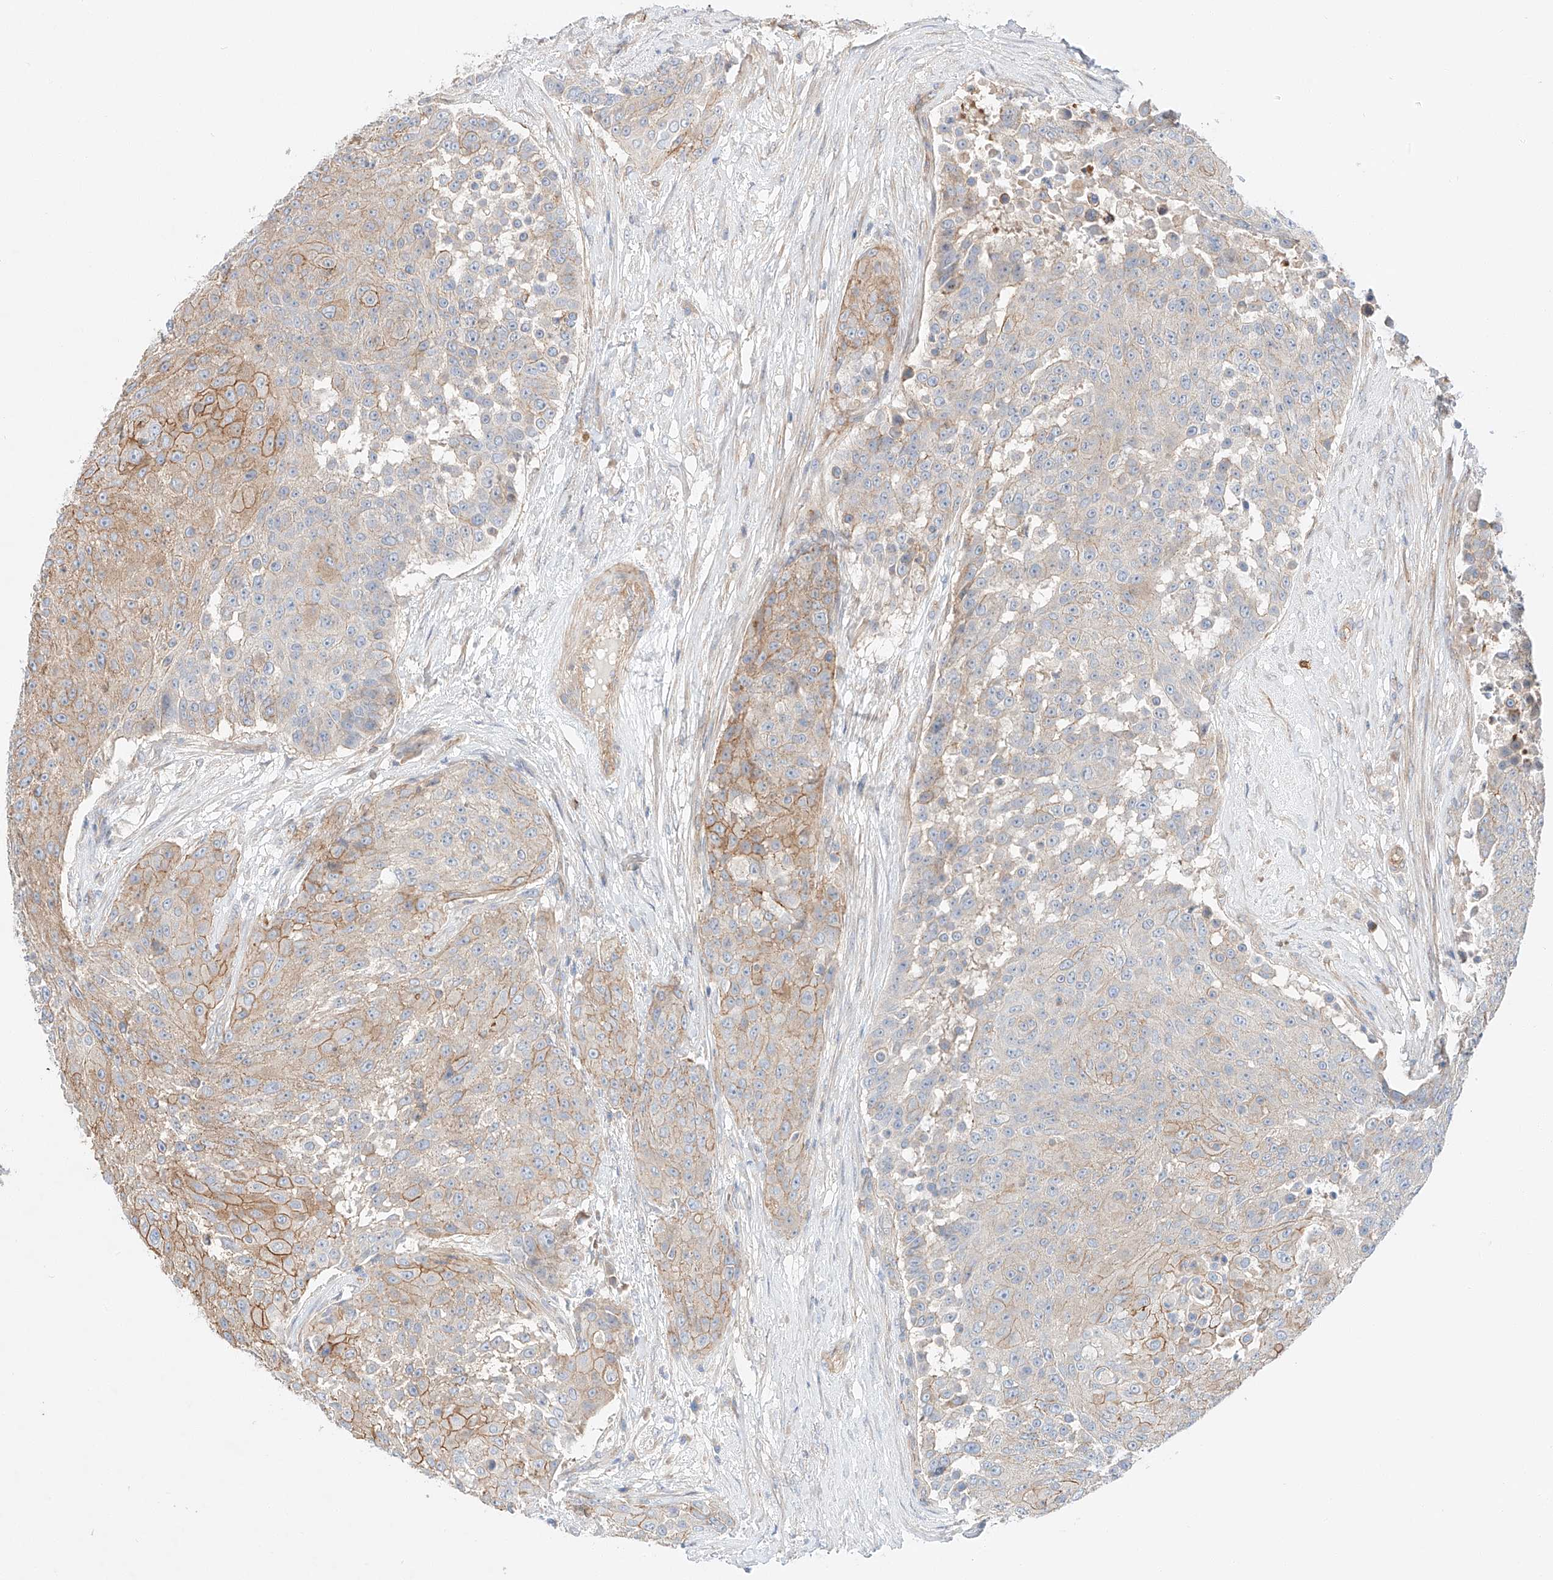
{"staining": {"intensity": "moderate", "quantity": "25%-75%", "location": "cytoplasmic/membranous"}, "tissue": "urothelial cancer", "cell_type": "Tumor cells", "image_type": "cancer", "snomed": [{"axis": "morphology", "description": "Urothelial carcinoma, High grade"}, {"axis": "topography", "description": "Urinary bladder"}], "caption": "About 25%-75% of tumor cells in high-grade urothelial carcinoma display moderate cytoplasmic/membranous protein positivity as visualized by brown immunohistochemical staining.", "gene": "MINDY4", "patient": {"sex": "female", "age": 63}}